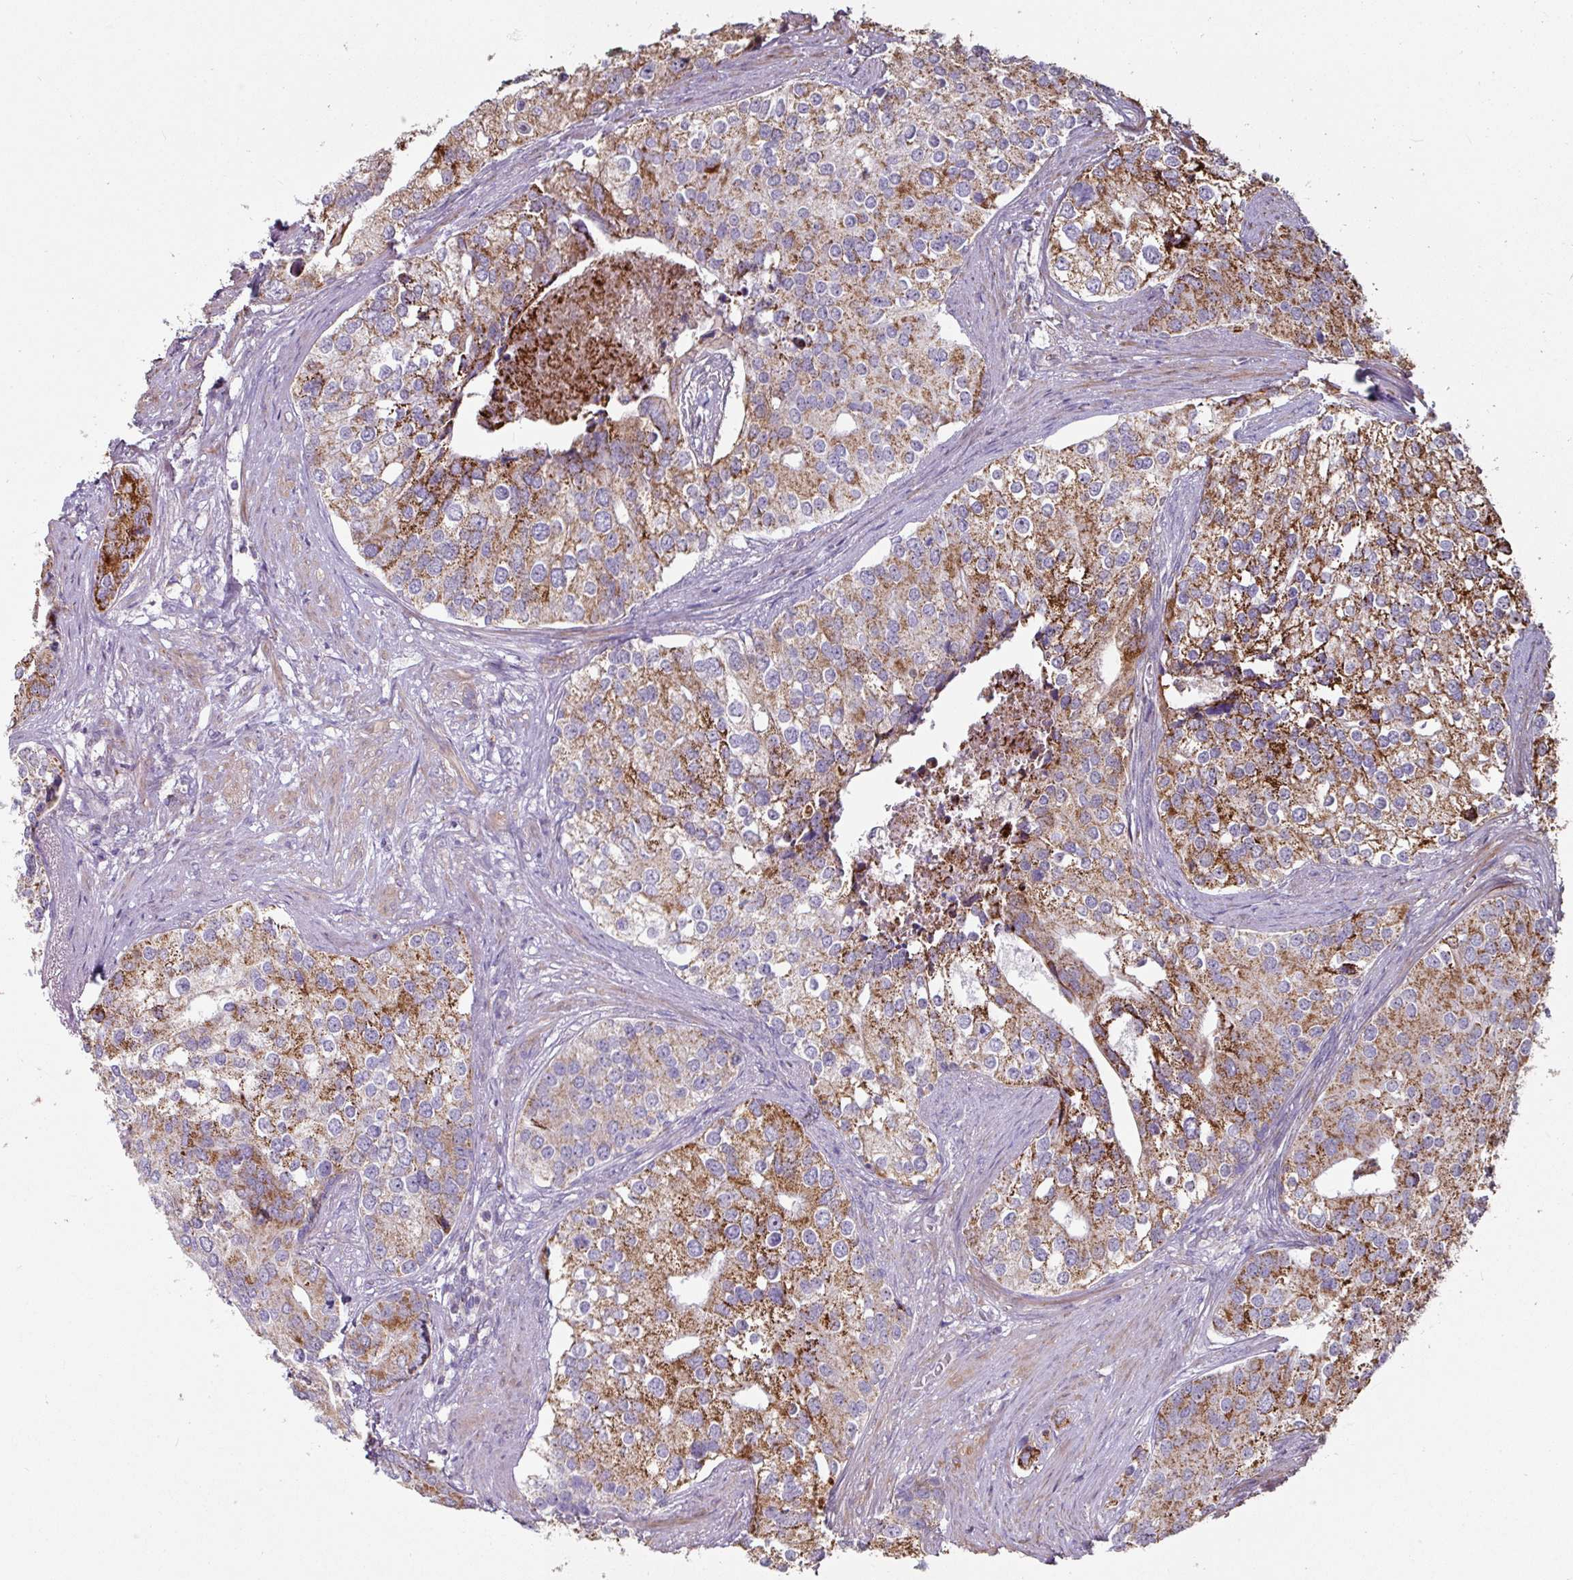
{"staining": {"intensity": "strong", "quantity": "25%-75%", "location": "cytoplasmic/membranous"}, "tissue": "prostate cancer", "cell_type": "Tumor cells", "image_type": "cancer", "snomed": [{"axis": "morphology", "description": "Adenocarcinoma, High grade"}, {"axis": "topography", "description": "Prostate"}], "caption": "Immunohistochemistry (IHC) staining of prostate cancer (high-grade adenocarcinoma), which displays high levels of strong cytoplasmic/membranous expression in about 25%-75% of tumor cells indicating strong cytoplasmic/membranous protein positivity. The staining was performed using DAB (brown) for protein detection and nuclei were counterstained in hematoxylin (blue).", "gene": "OR2D3", "patient": {"sex": "male", "age": 62}}